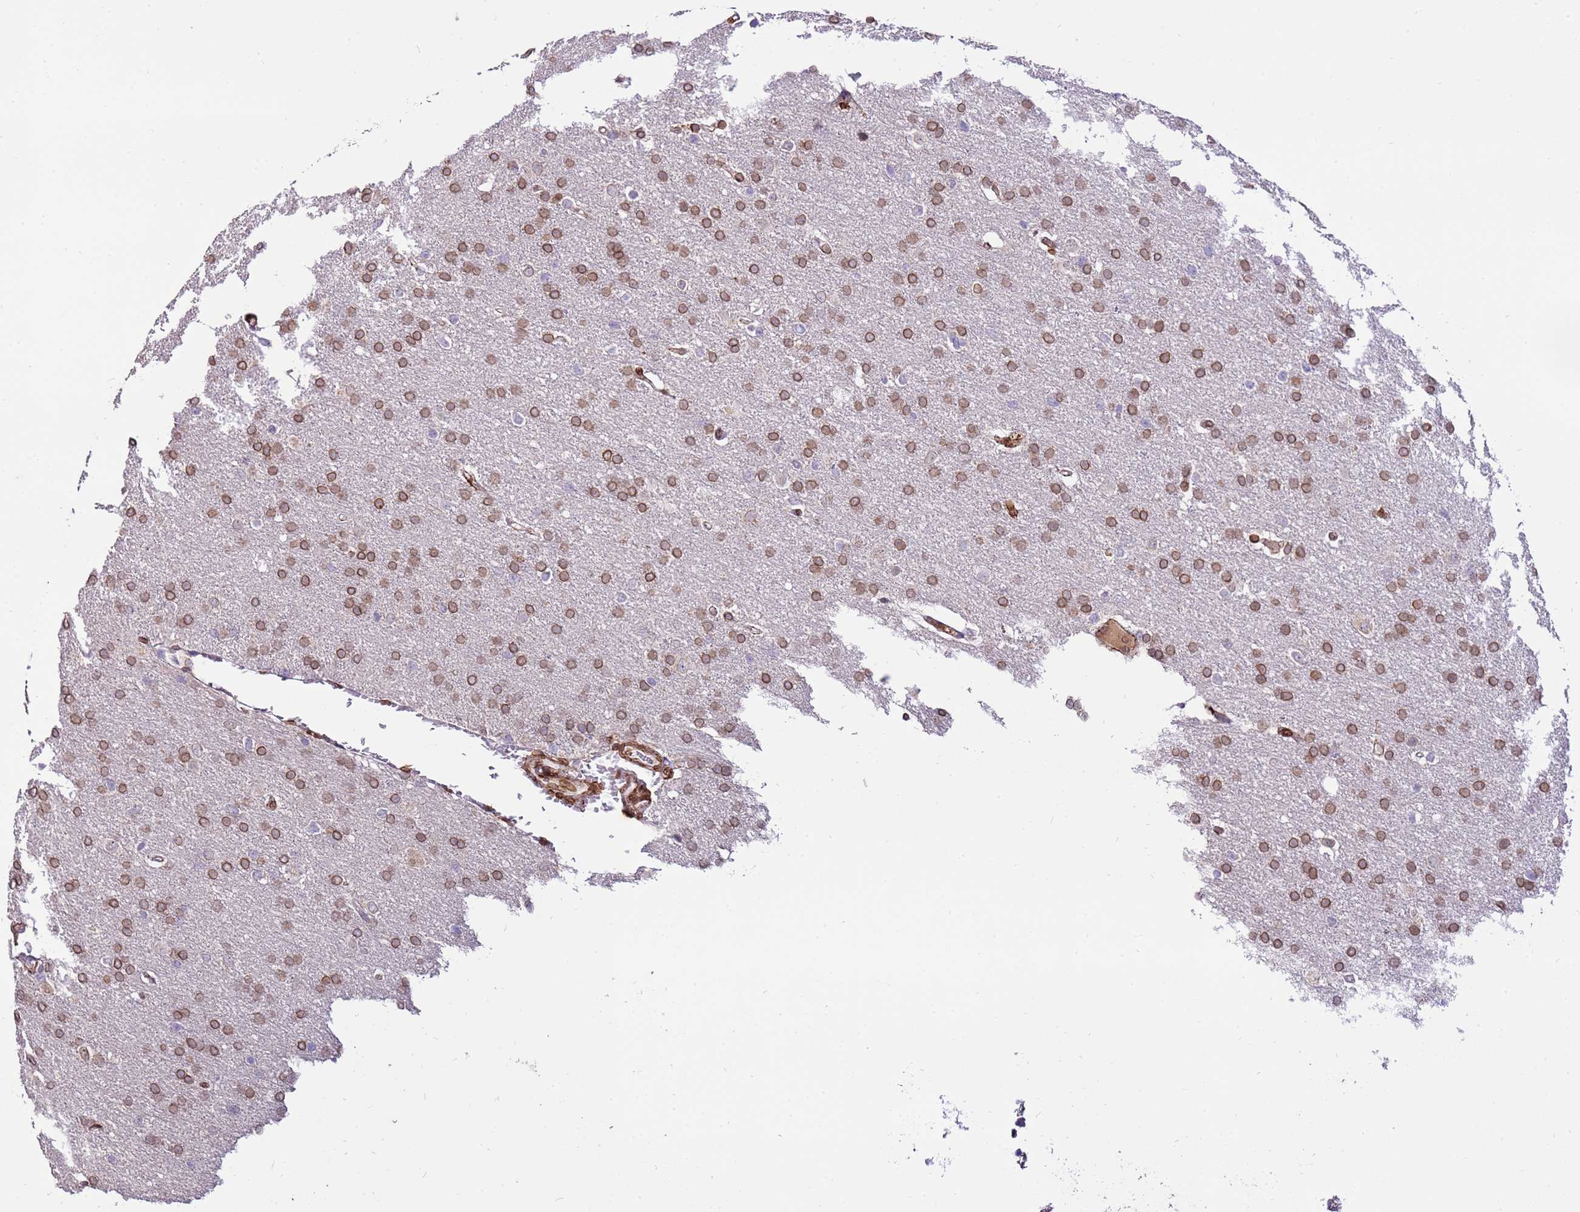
{"staining": {"intensity": "strong", "quantity": ">75%", "location": "cytoplasmic/membranous,nuclear"}, "tissue": "glioma", "cell_type": "Tumor cells", "image_type": "cancer", "snomed": [{"axis": "morphology", "description": "Glioma, malignant, High grade"}, {"axis": "topography", "description": "Brain"}], "caption": "Malignant glioma (high-grade) stained for a protein shows strong cytoplasmic/membranous and nuclear positivity in tumor cells. (Stains: DAB (3,3'-diaminobenzidine) in brown, nuclei in blue, Microscopy: brightfield microscopy at high magnification).", "gene": "TMEM47", "patient": {"sex": "male", "age": 72}}